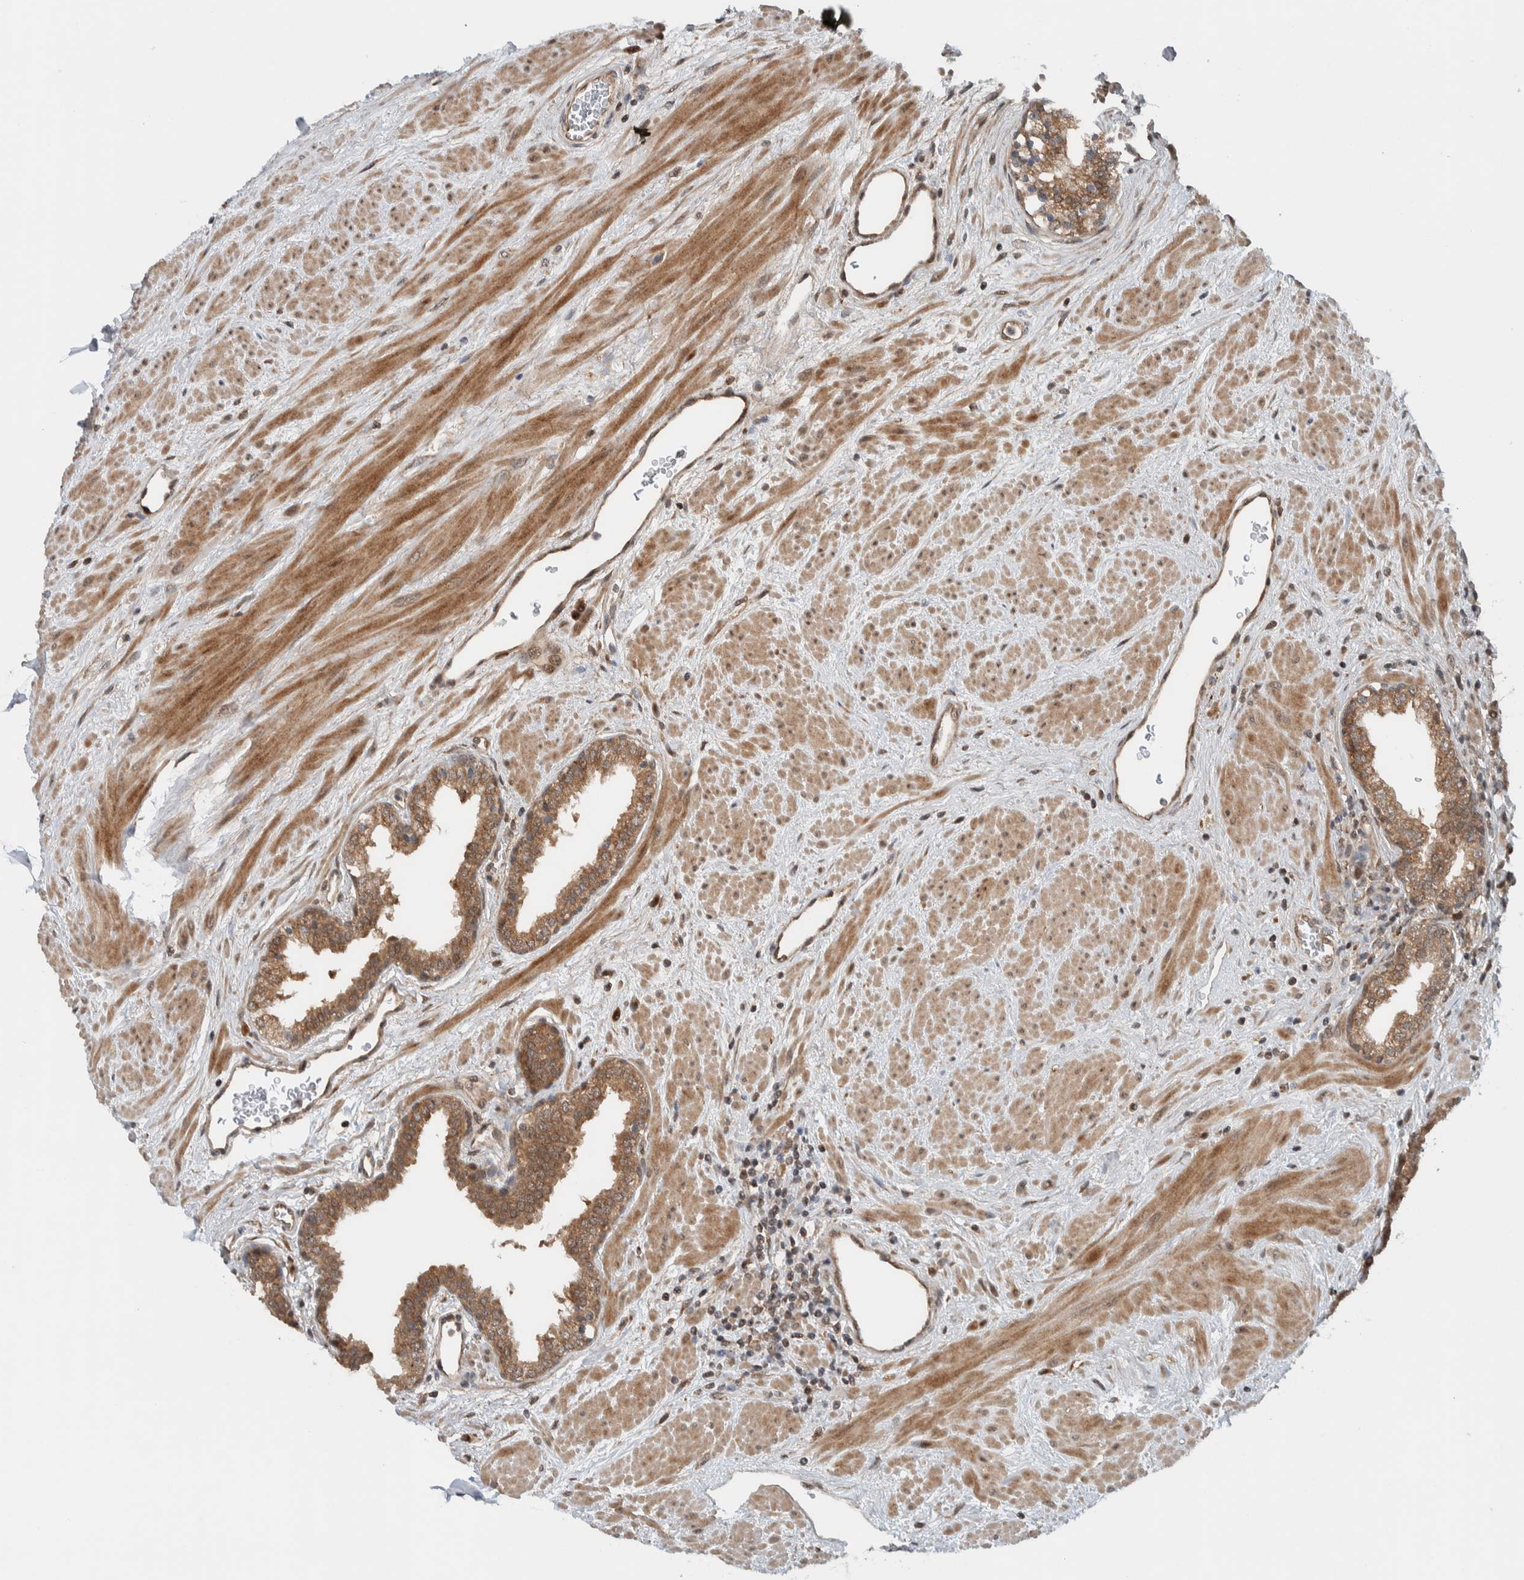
{"staining": {"intensity": "moderate", "quantity": ">75%", "location": "cytoplasmic/membranous"}, "tissue": "prostate", "cell_type": "Glandular cells", "image_type": "normal", "snomed": [{"axis": "morphology", "description": "Normal tissue, NOS"}, {"axis": "topography", "description": "Prostate"}], "caption": "Prostate stained for a protein (brown) demonstrates moderate cytoplasmic/membranous positive expression in approximately >75% of glandular cells.", "gene": "KLHL6", "patient": {"sex": "male", "age": 51}}